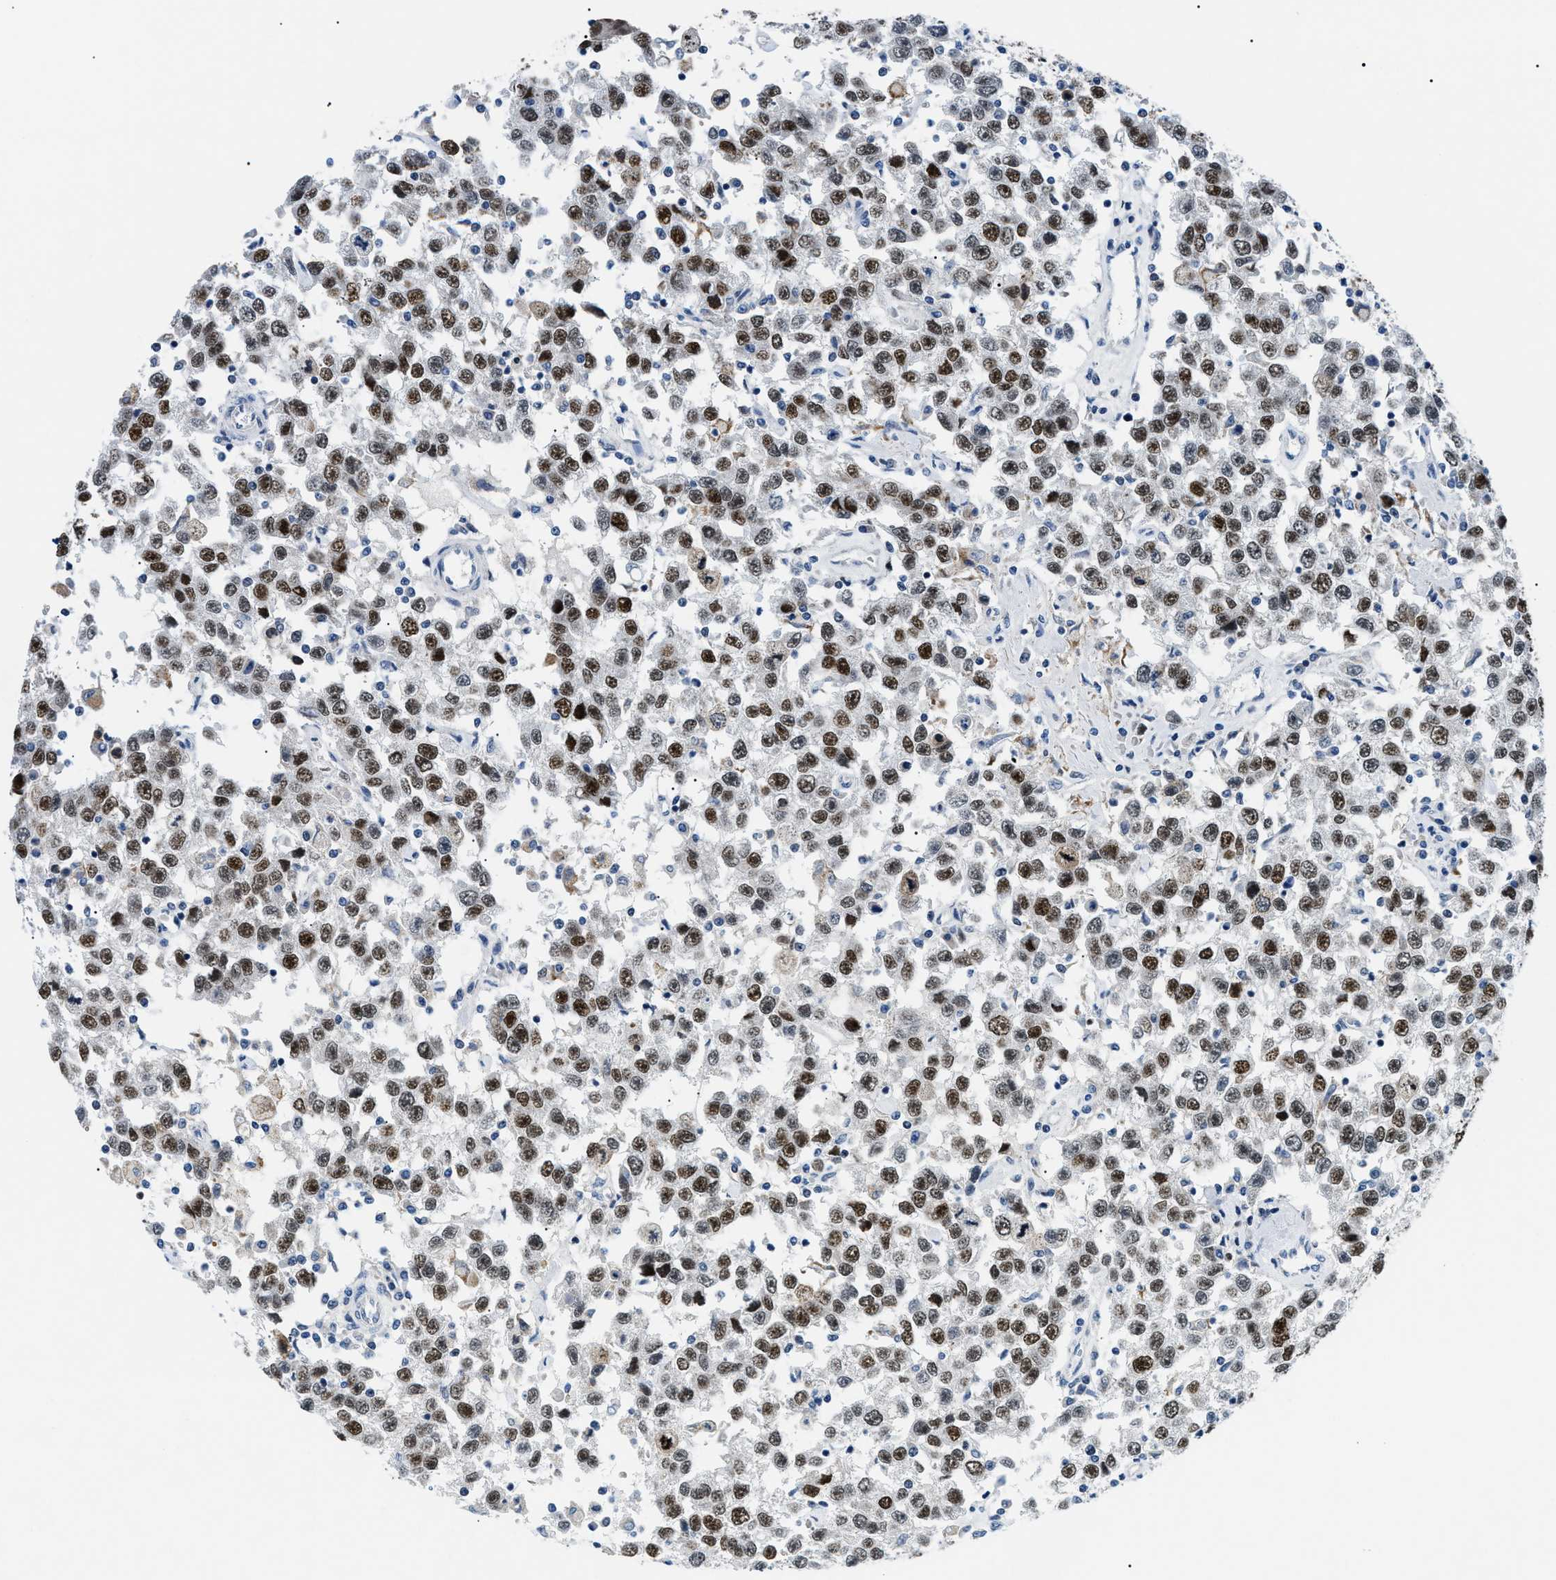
{"staining": {"intensity": "moderate", "quantity": ">75%", "location": "nuclear"}, "tissue": "testis cancer", "cell_type": "Tumor cells", "image_type": "cancer", "snomed": [{"axis": "morphology", "description": "Seminoma, NOS"}, {"axis": "topography", "description": "Testis"}], "caption": "Immunohistochemistry (IHC) histopathology image of neoplastic tissue: testis cancer stained using IHC demonstrates medium levels of moderate protein expression localized specifically in the nuclear of tumor cells, appearing as a nuclear brown color.", "gene": "SMARCC1", "patient": {"sex": "male", "age": 41}}